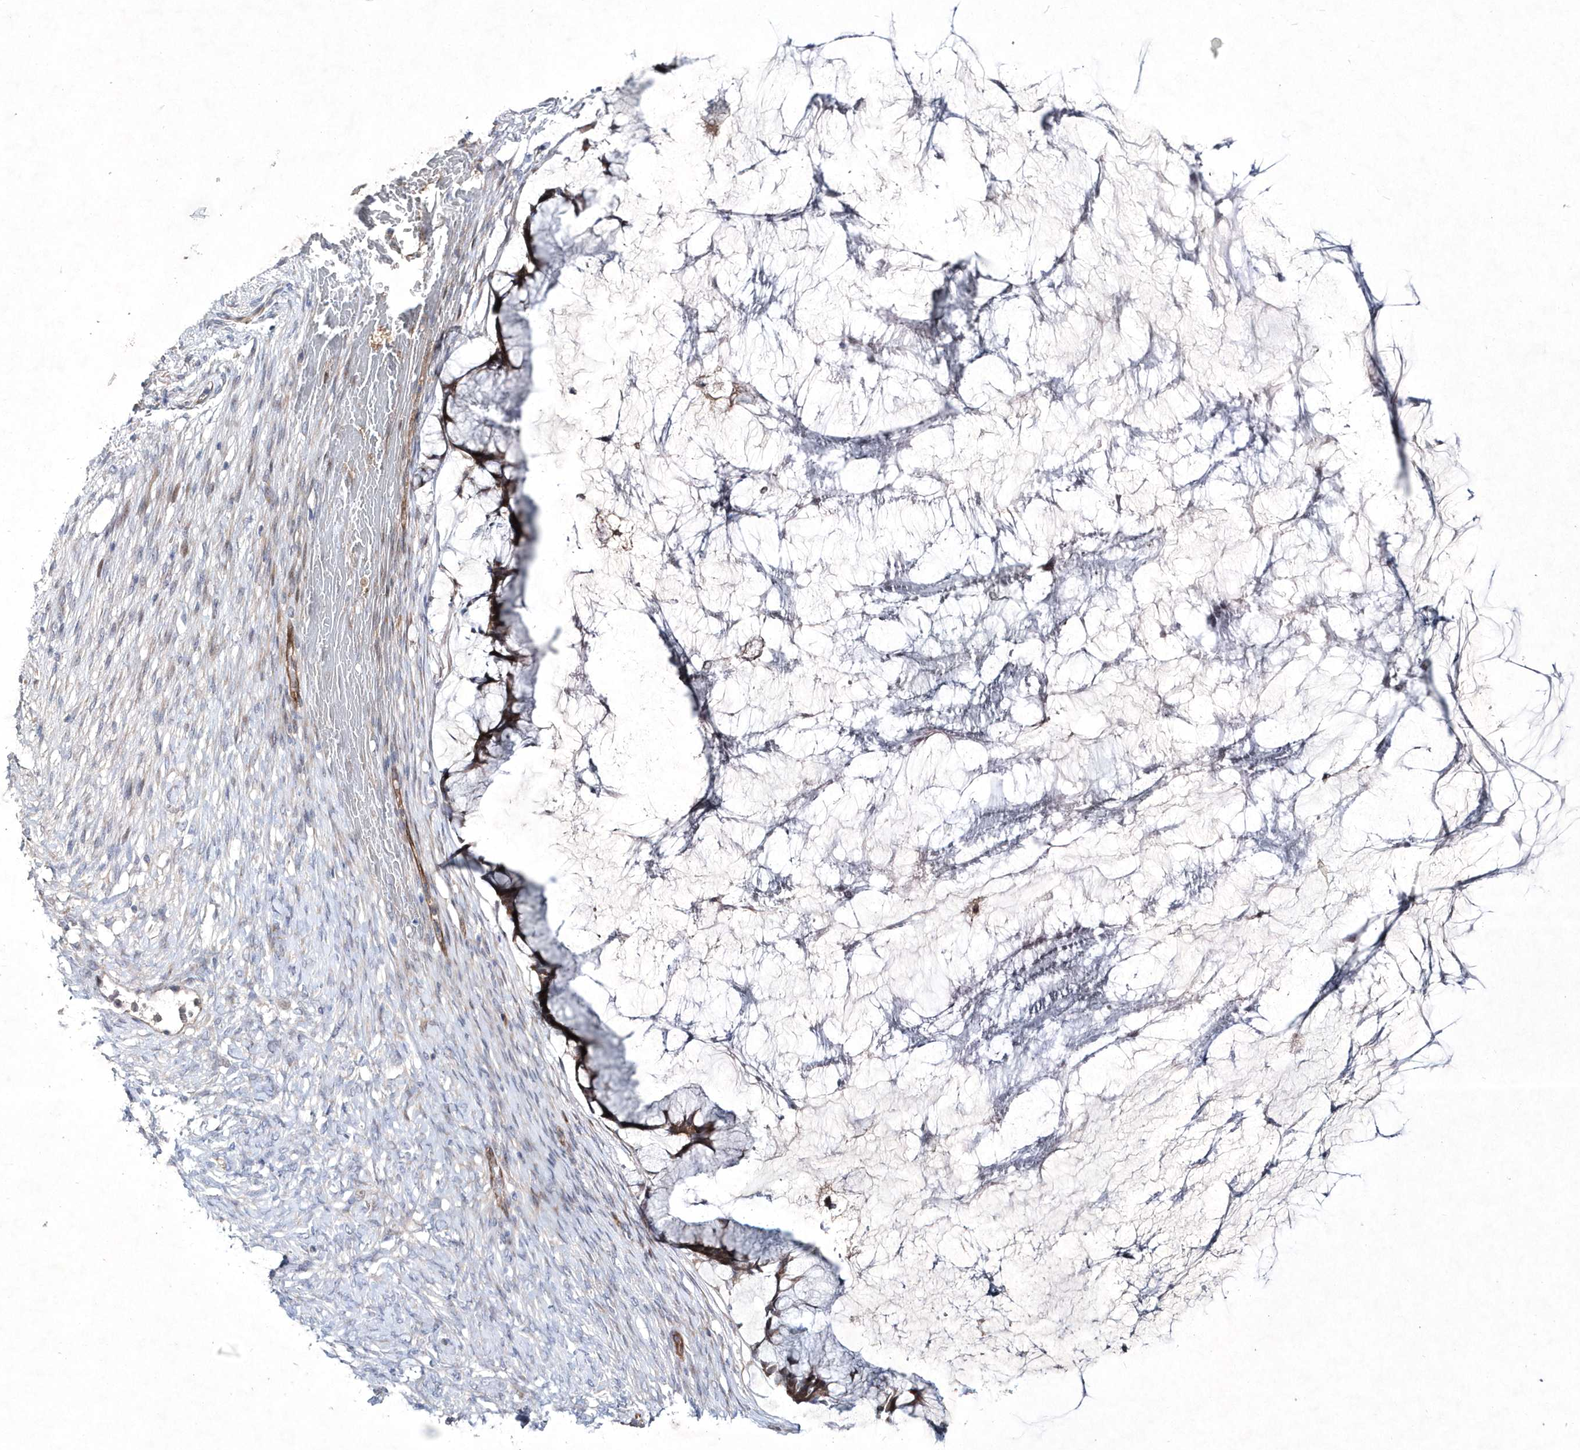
{"staining": {"intensity": "moderate", "quantity": ">75%", "location": "cytoplasmic/membranous"}, "tissue": "ovarian cancer", "cell_type": "Tumor cells", "image_type": "cancer", "snomed": [{"axis": "morphology", "description": "Cystadenocarcinoma, mucinous, NOS"}, {"axis": "topography", "description": "Ovary"}], "caption": "Immunohistochemistry (IHC) (DAB) staining of ovarian mucinous cystadenocarcinoma shows moderate cytoplasmic/membranous protein positivity in about >75% of tumor cells. The protein is shown in brown color, while the nuclei are stained blue.", "gene": "DSPP", "patient": {"sex": "female", "age": 42}}